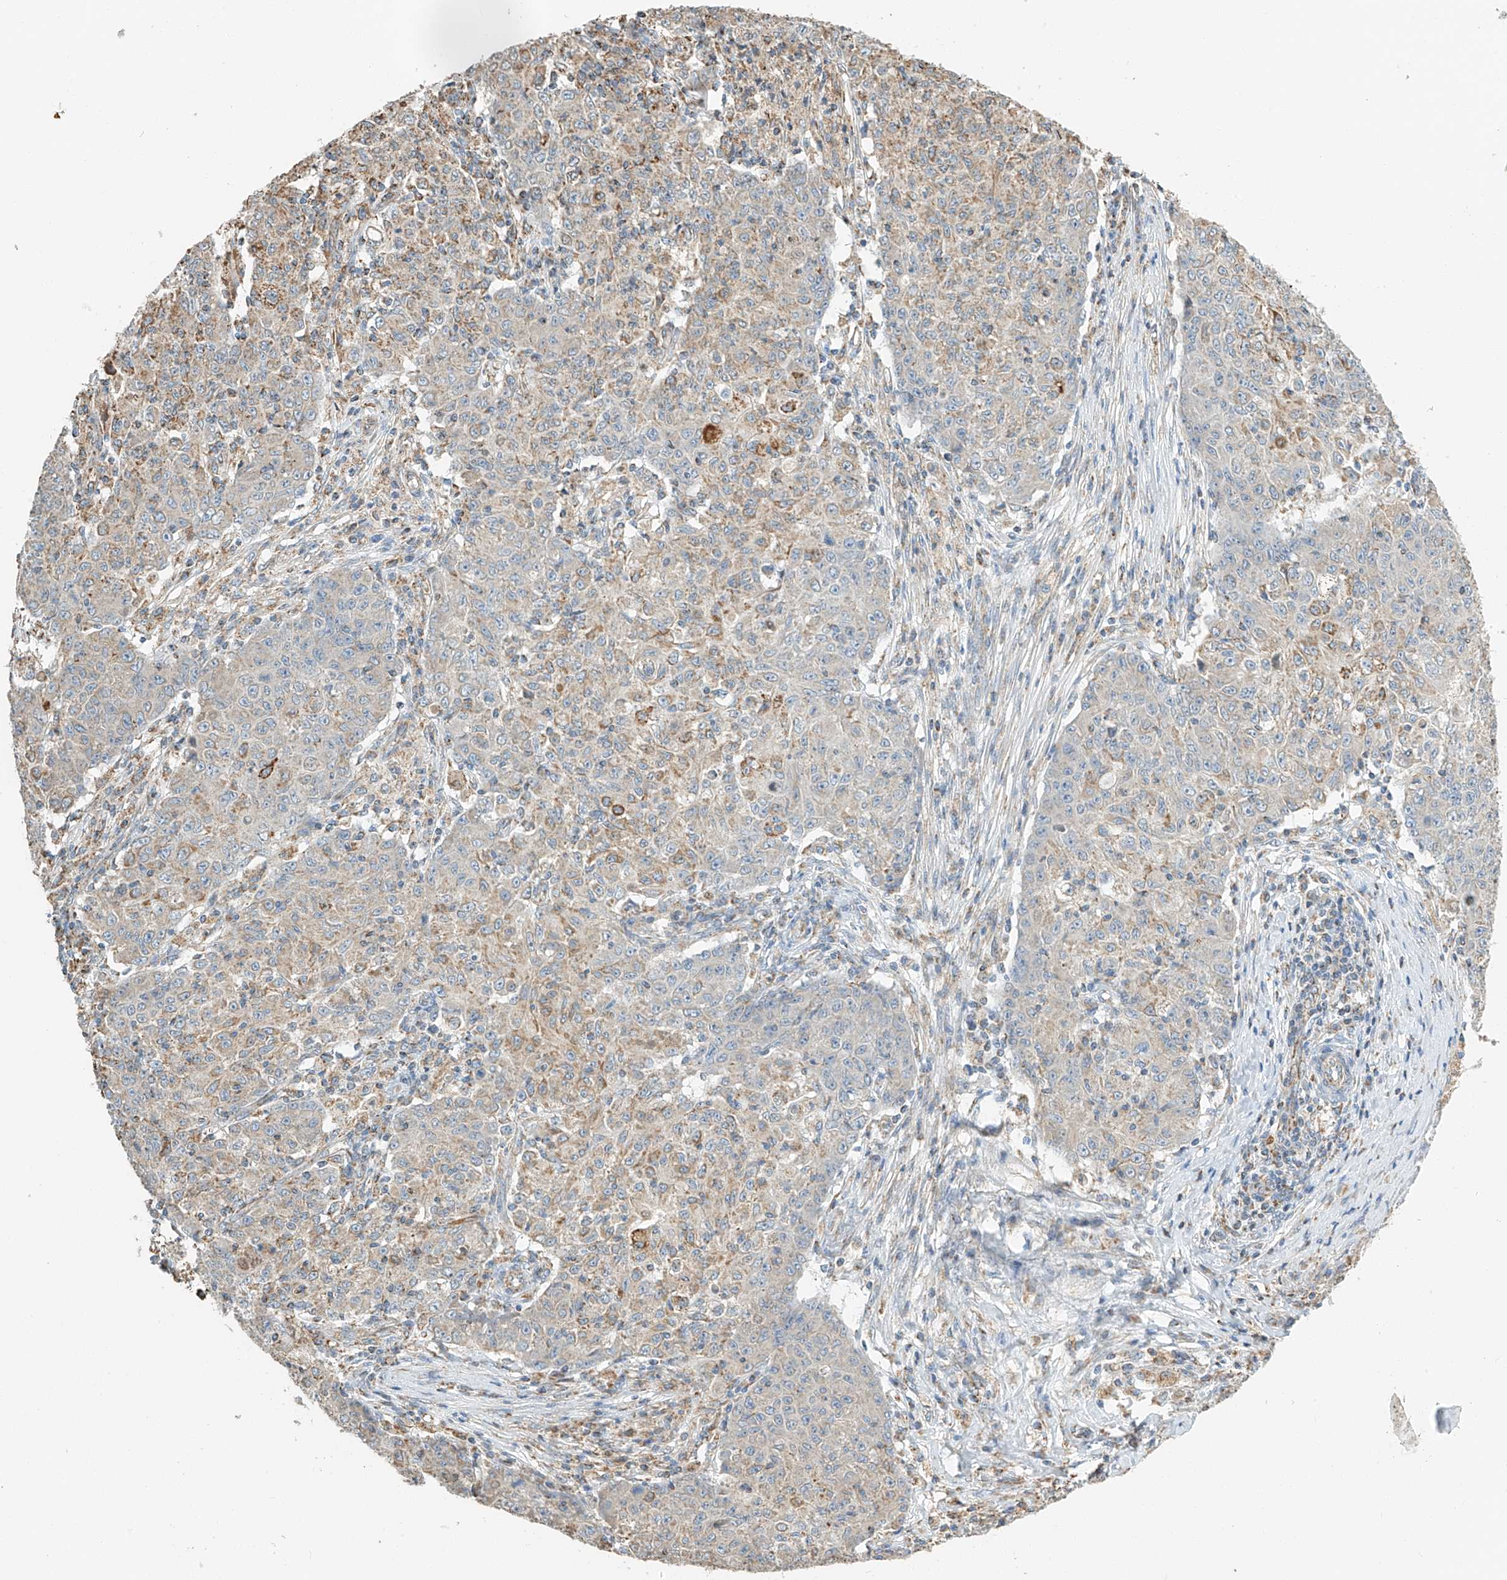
{"staining": {"intensity": "moderate", "quantity": "<25%", "location": "cytoplasmic/membranous"}, "tissue": "ovarian cancer", "cell_type": "Tumor cells", "image_type": "cancer", "snomed": [{"axis": "morphology", "description": "Carcinoma, endometroid"}, {"axis": "topography", "description": "Ovary"}], "caption": "A high-resolution micrograph shows IHC staining of ovarian endometroid carcinoma, which exhibits moderate cytoplasmic/membranous positivity in about <25% of tumor cells.", "gene": "YIPF7", "patient": {"sex": "female", "age": 42}}